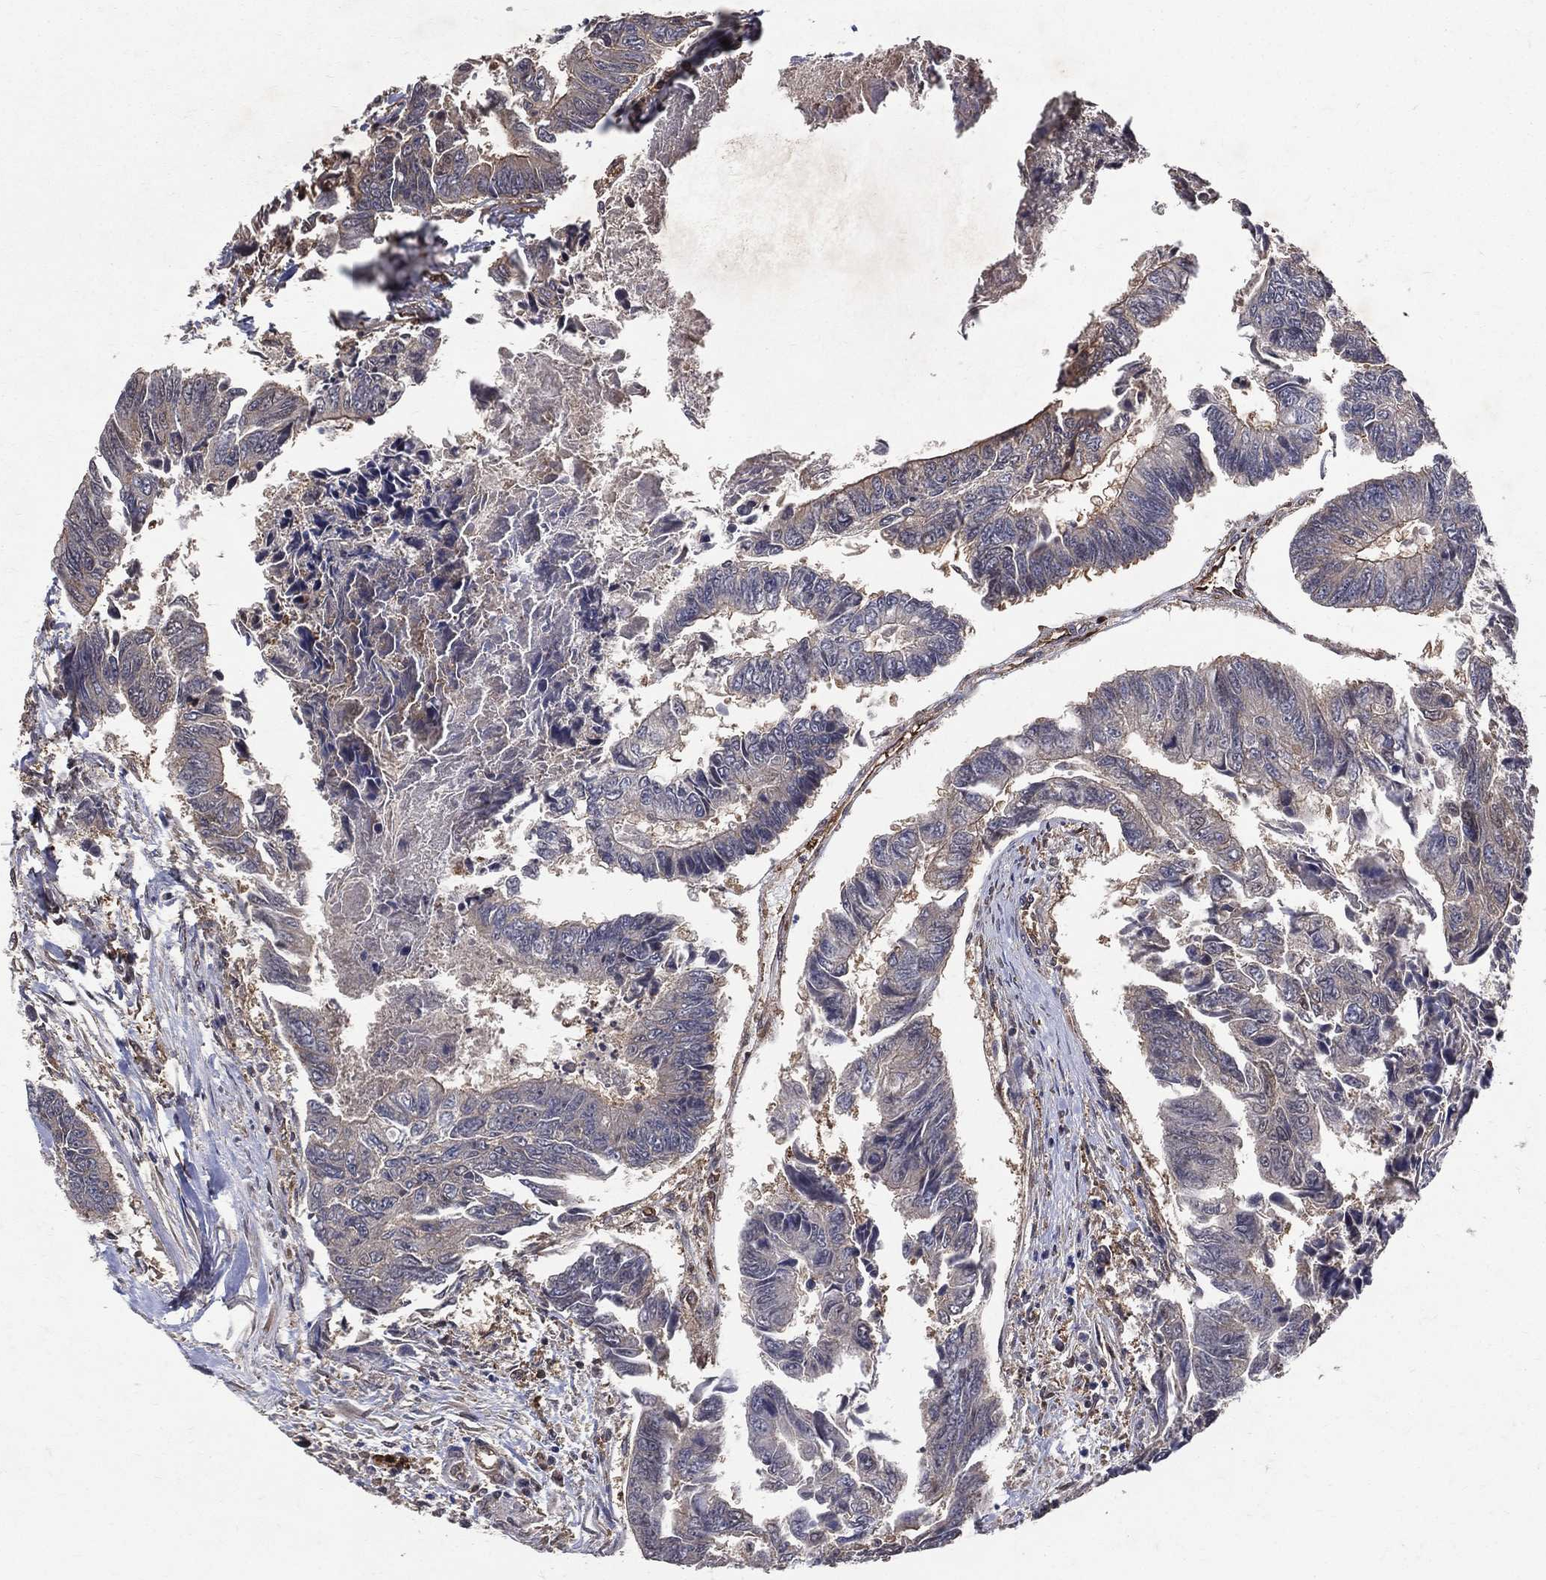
{"staining": {"intensity": "negative", "quantity": "none", "location": "none"}, "tissue": "colorectal cancer", "cell_type": "Tumor cells", "image_type": "cancer", "snomed": [{"axis": "morphology", "description": "Adenocarcinoma, NOS"}, {"axis": "topography", "description": "Colon"}], "caption": "Tumor cells show no significant protein positivity in colorectal cancer. The staining was performed using DAB (3,3'-diaminobenzidine) to visualize the protein expression in brown, while the nuclei were stained in blue with hematoxylin (Magnification: 20x).", "gene": "DPYSL2", "patient": {"sex": "female", "age": 65}}